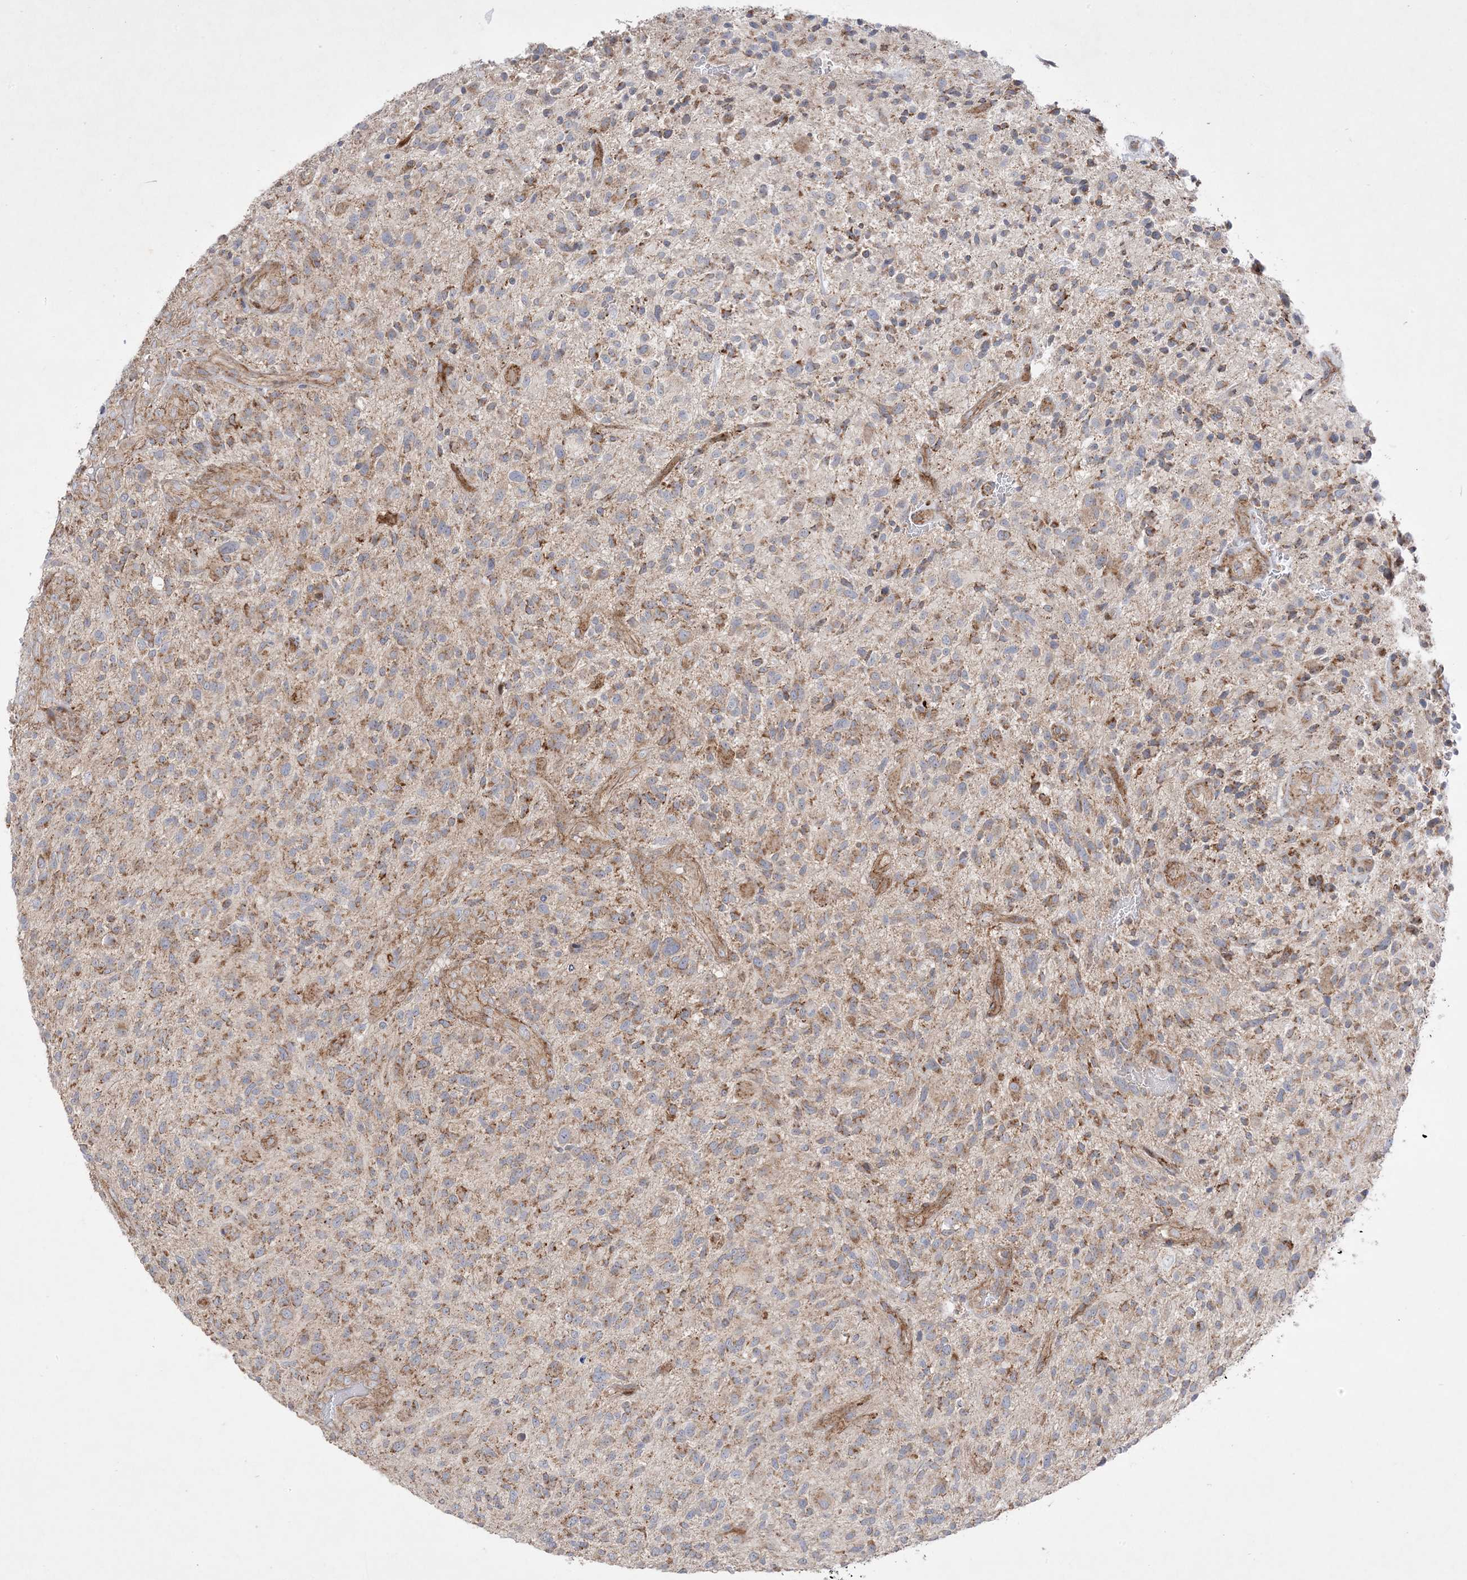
{"staining": {"intensity": "moderate", "quantity": ">75%", "location": "cytoplasmic/membranous"}, "tissue": "glioma", "cell_type": "Tumor cells", "image_type": "cancer", "snomed": [{"axis": "morphology", "description": "Glioma, malignant, High grade"}, {"axis": "topography", "description": "Brain"}], "caption": "A brown stain highlights moderate cytoplasmic/membranous staining of a protein in human malignant glioma (high-grade) tumor cells.", "gene": "NDUFAF3", "patient": {"sex": "male", "age": 47}}